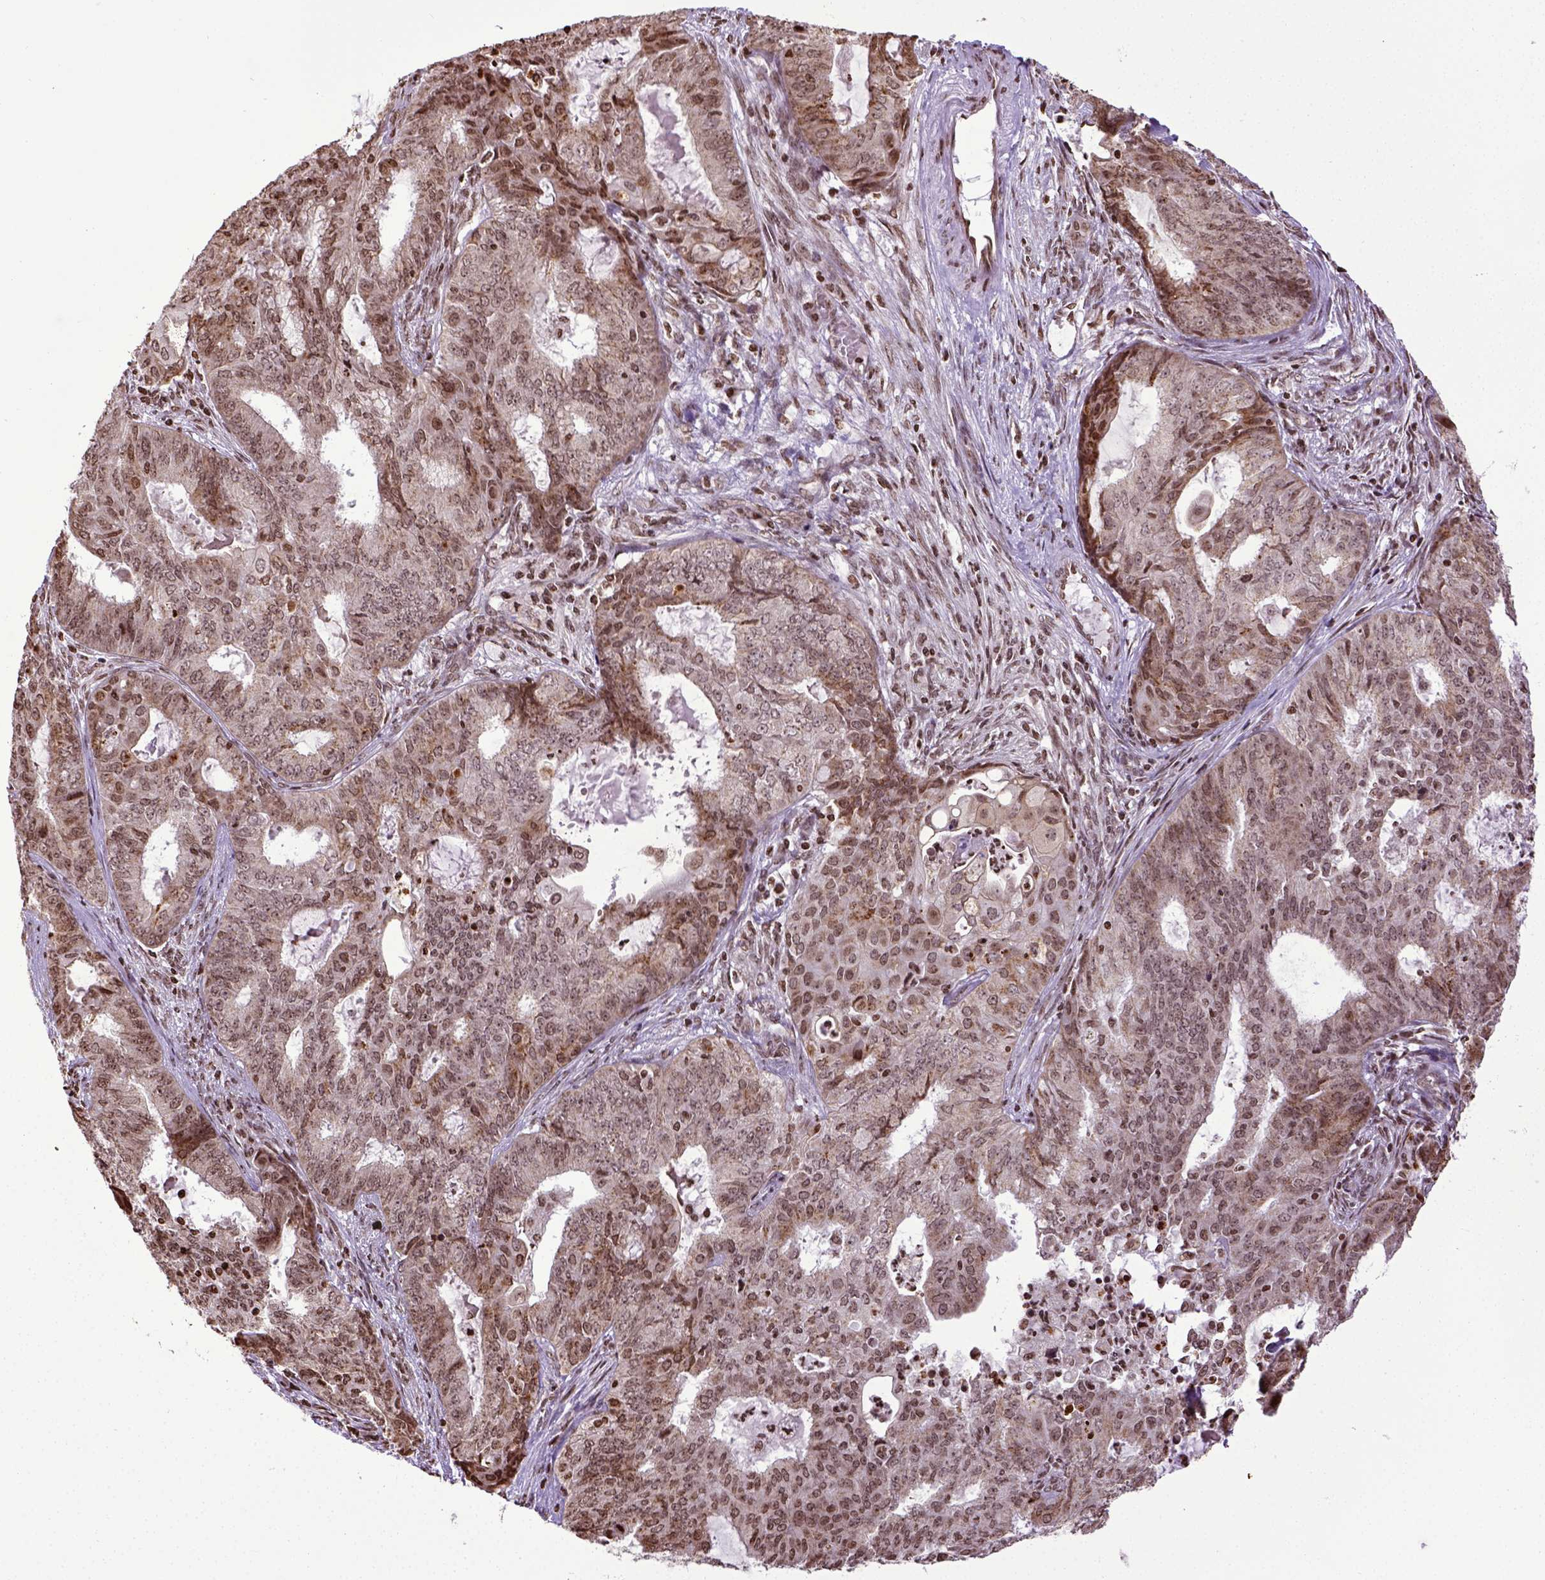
{"staining": {"intensity": "moderate", "quantity": ">75%", "location": "nuclear"}, "tissue": "endometrial cancer", "cell_type": "Tumor cells", "image_type": "cancer", "snomed": [{"axis": "morphology", "description": "Adenocarcinoma, NOS"}, {"axis": "topography", "description": "Endometrium"}], "caption": "Tumor cells display medium levels of moderate nuclear positivity in approximately >75% of cells in adenocarcinoma (endometrial). Nuclei are stained in blue.", "gene": "ZNF75D", "patient": {"sex": "female", "age": 62}}